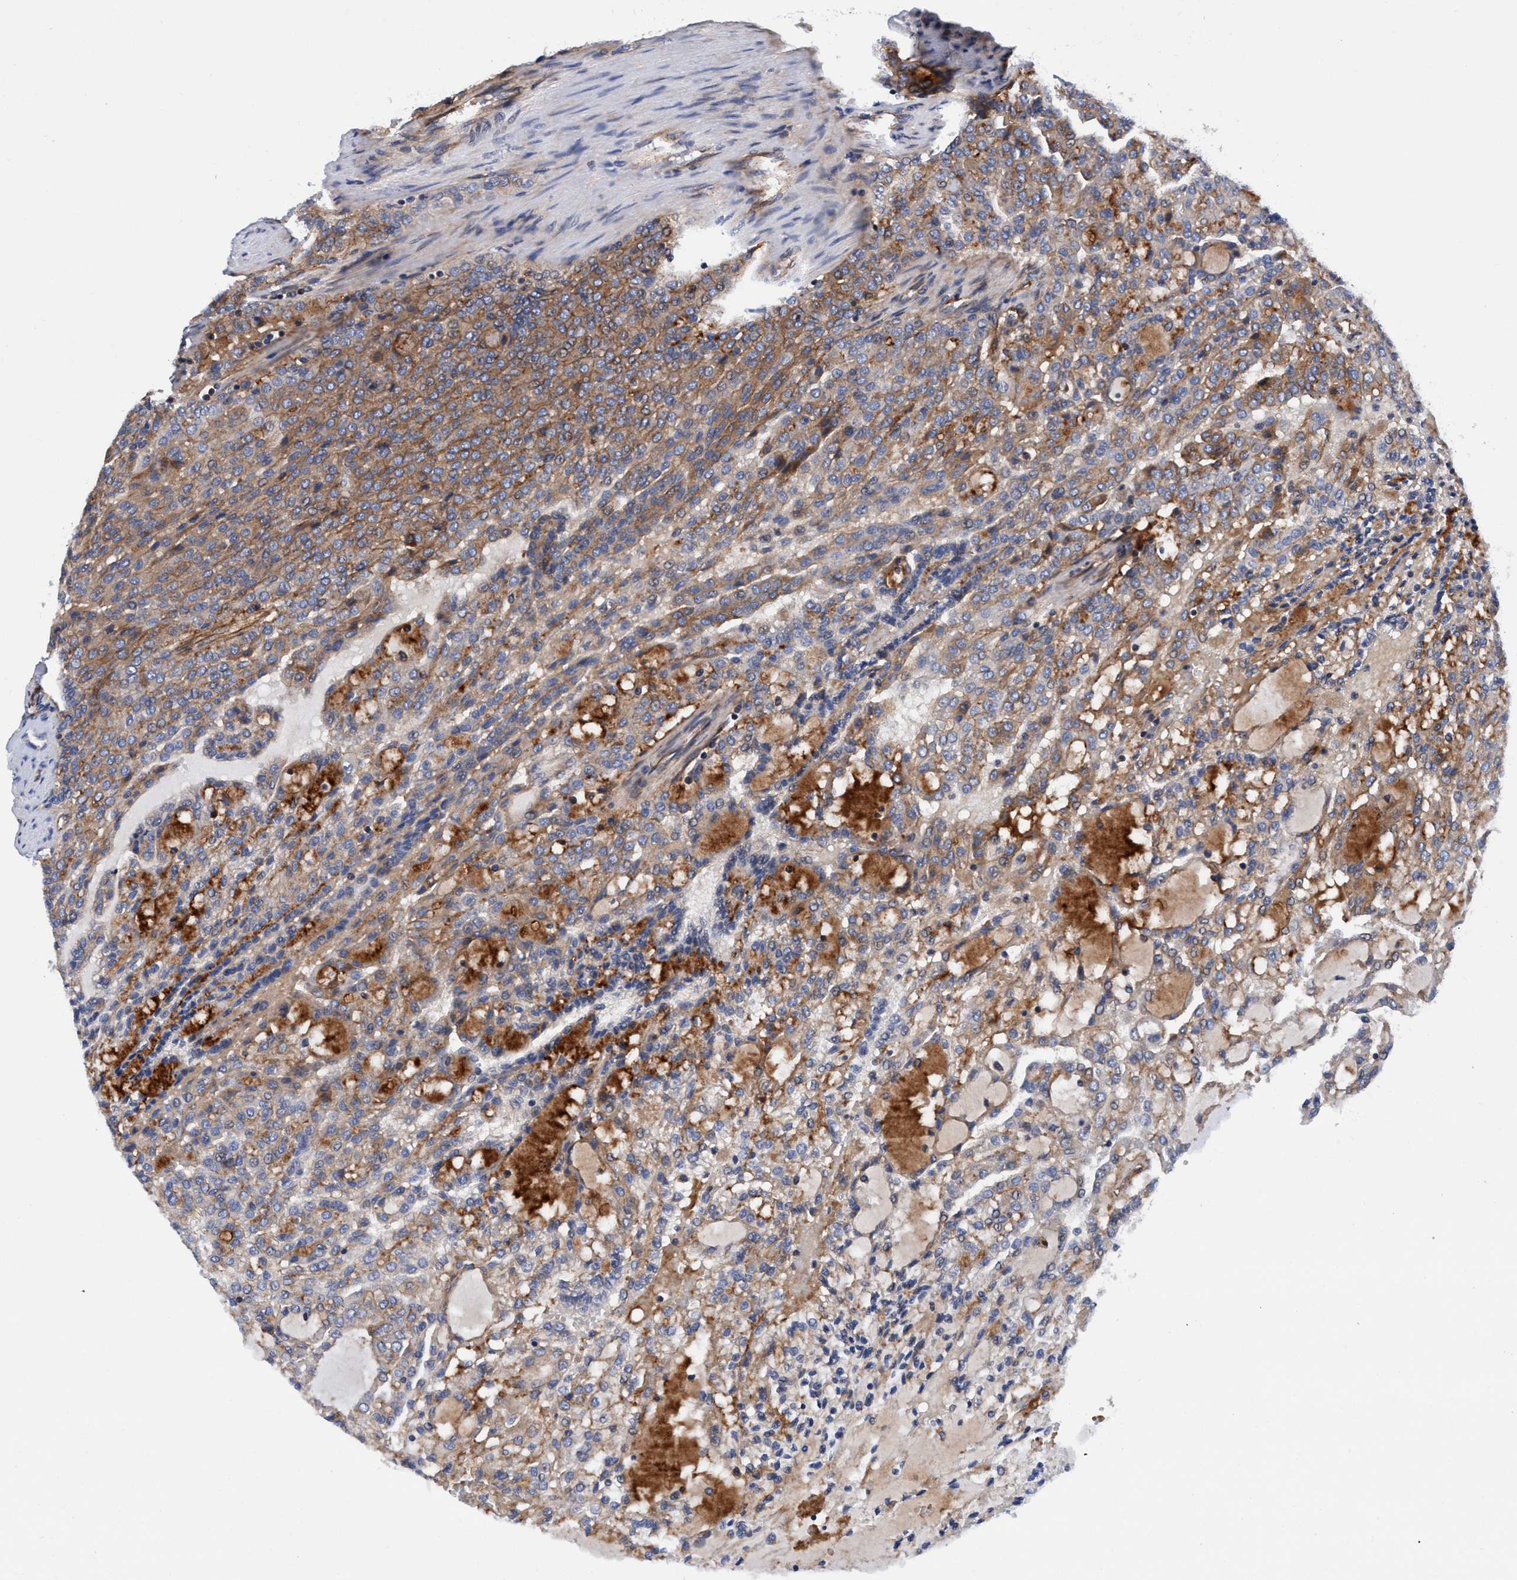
{"staining": {"intensity": "moderate", "quantity": ">75%", "location": "cytoplasmic/membranous"}, "tissue": "renal cancer", "cell_type": "Tumor cells", "image_type": "cancer", "snomed": [{"axis": "morphology", "description": "Adenocarcinoma, NOS"}, {"axis": "topography", "description": "Kidney"}], "caption": "Tumor cells exhibit medium levels of moderate cytoplasmic/membranous staining in about >75% of cells in renal adenocarcinoma.", "gene": "MCM3AP", "patient": {"sex": "male", "age": 63}}